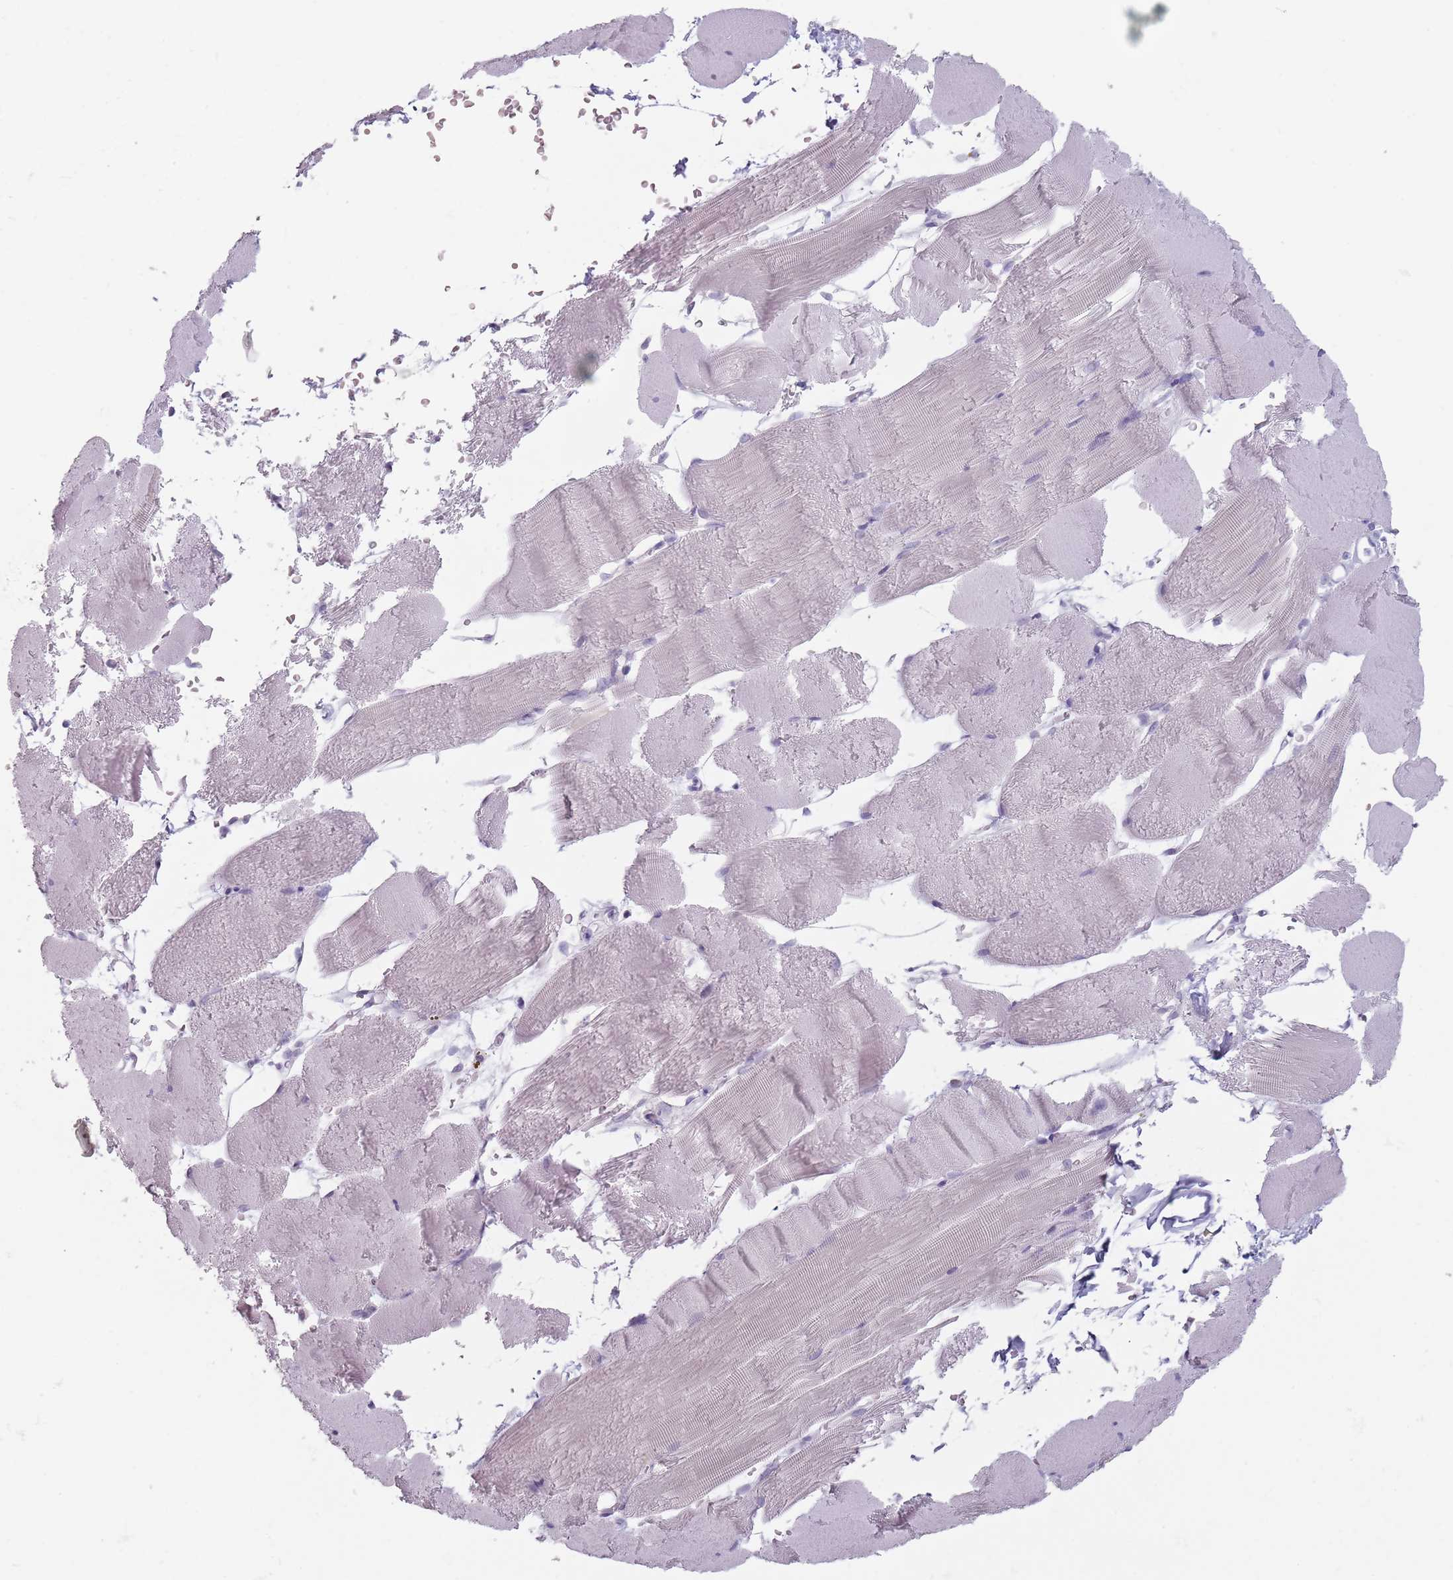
{"staining": {"intensity": "negative", "quantity": "none", "location": "none"}, "tissue": "skeletal muscle", "cell_type": "Myocytes", "image_type": "normal", "snomed": [{"axis": "morphology", "description": "Normal tissue, NOS"}, {"axis": "topography", "description": "Skeletal muscle"}, {"axis": "topography", "description": "Parathyroid gland"}], "caption": "An immunohistochemistry histopathology image of normal skeletal muscle is shown. There is no staining in myocytes of skeletal muscle.", "gene": "CEP19", "patient": {"sex": "female", "age": 37}}